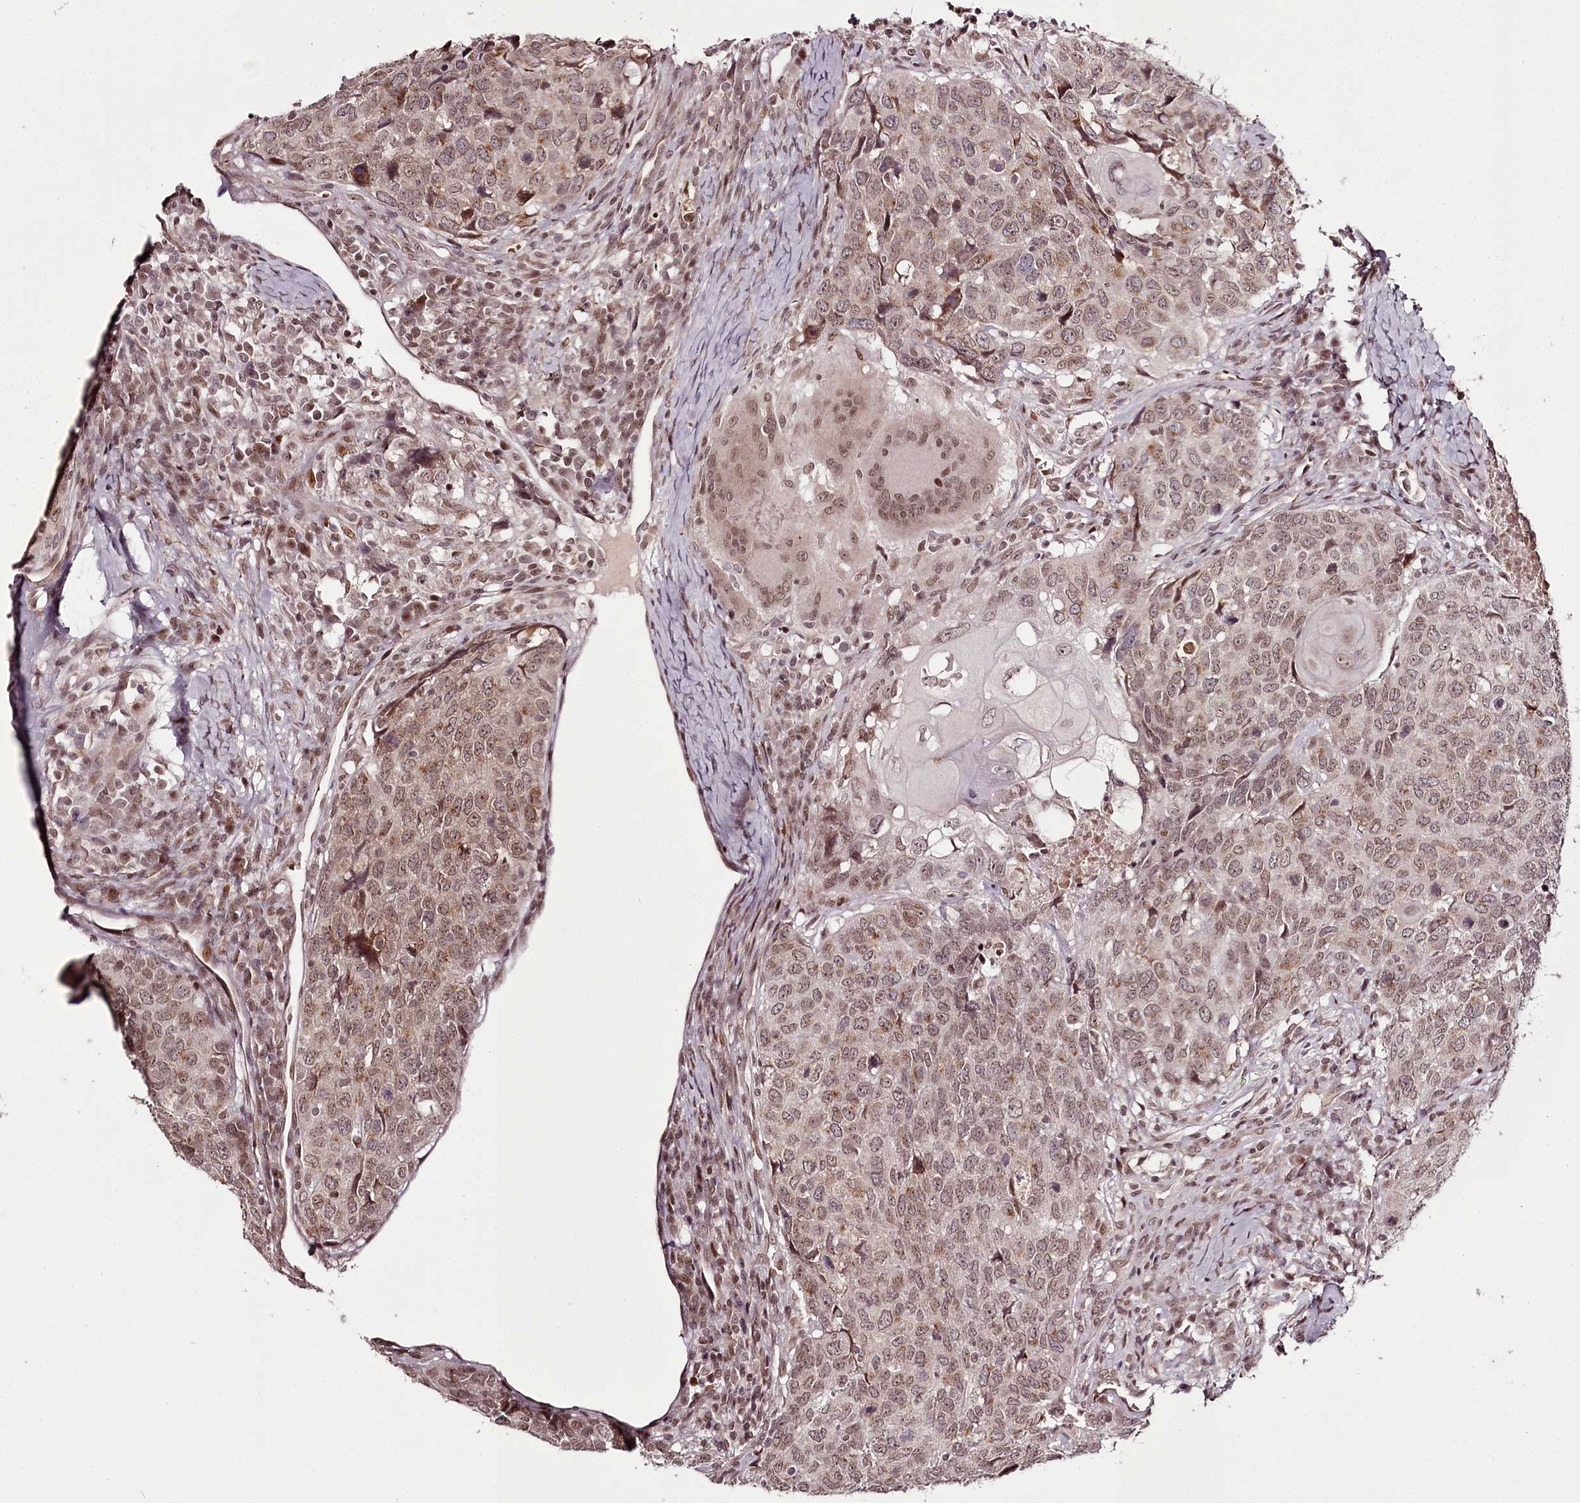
{"staining": {"intensity": "weak", "quantity": ">75%", "location": "cytoplasmic/membranous,nuclear"}, "tissue": "head and neck cancer", "cell_type": "Tumor cells", "image_type": "cancer", "snomed": [{"axis": "morphology", "description": "Squamous cell carcinoma, NOS"}, {"axis": "topography", "description": "Head-Neck"}], "caption": "Head and neck cancer (squamous cell carcinoma) stained for a protein displays weak cytoplasmic/membranous and nuclear positivity in tumor cells. The staining is performed using DAB (3,3'-diaminobenzidine) brown chromogen to label protein expression. The nuclei are counter-stained blue using hematoxylin.", "gene": "THYN1", "patient": {"sex": "male", "age": 66}}